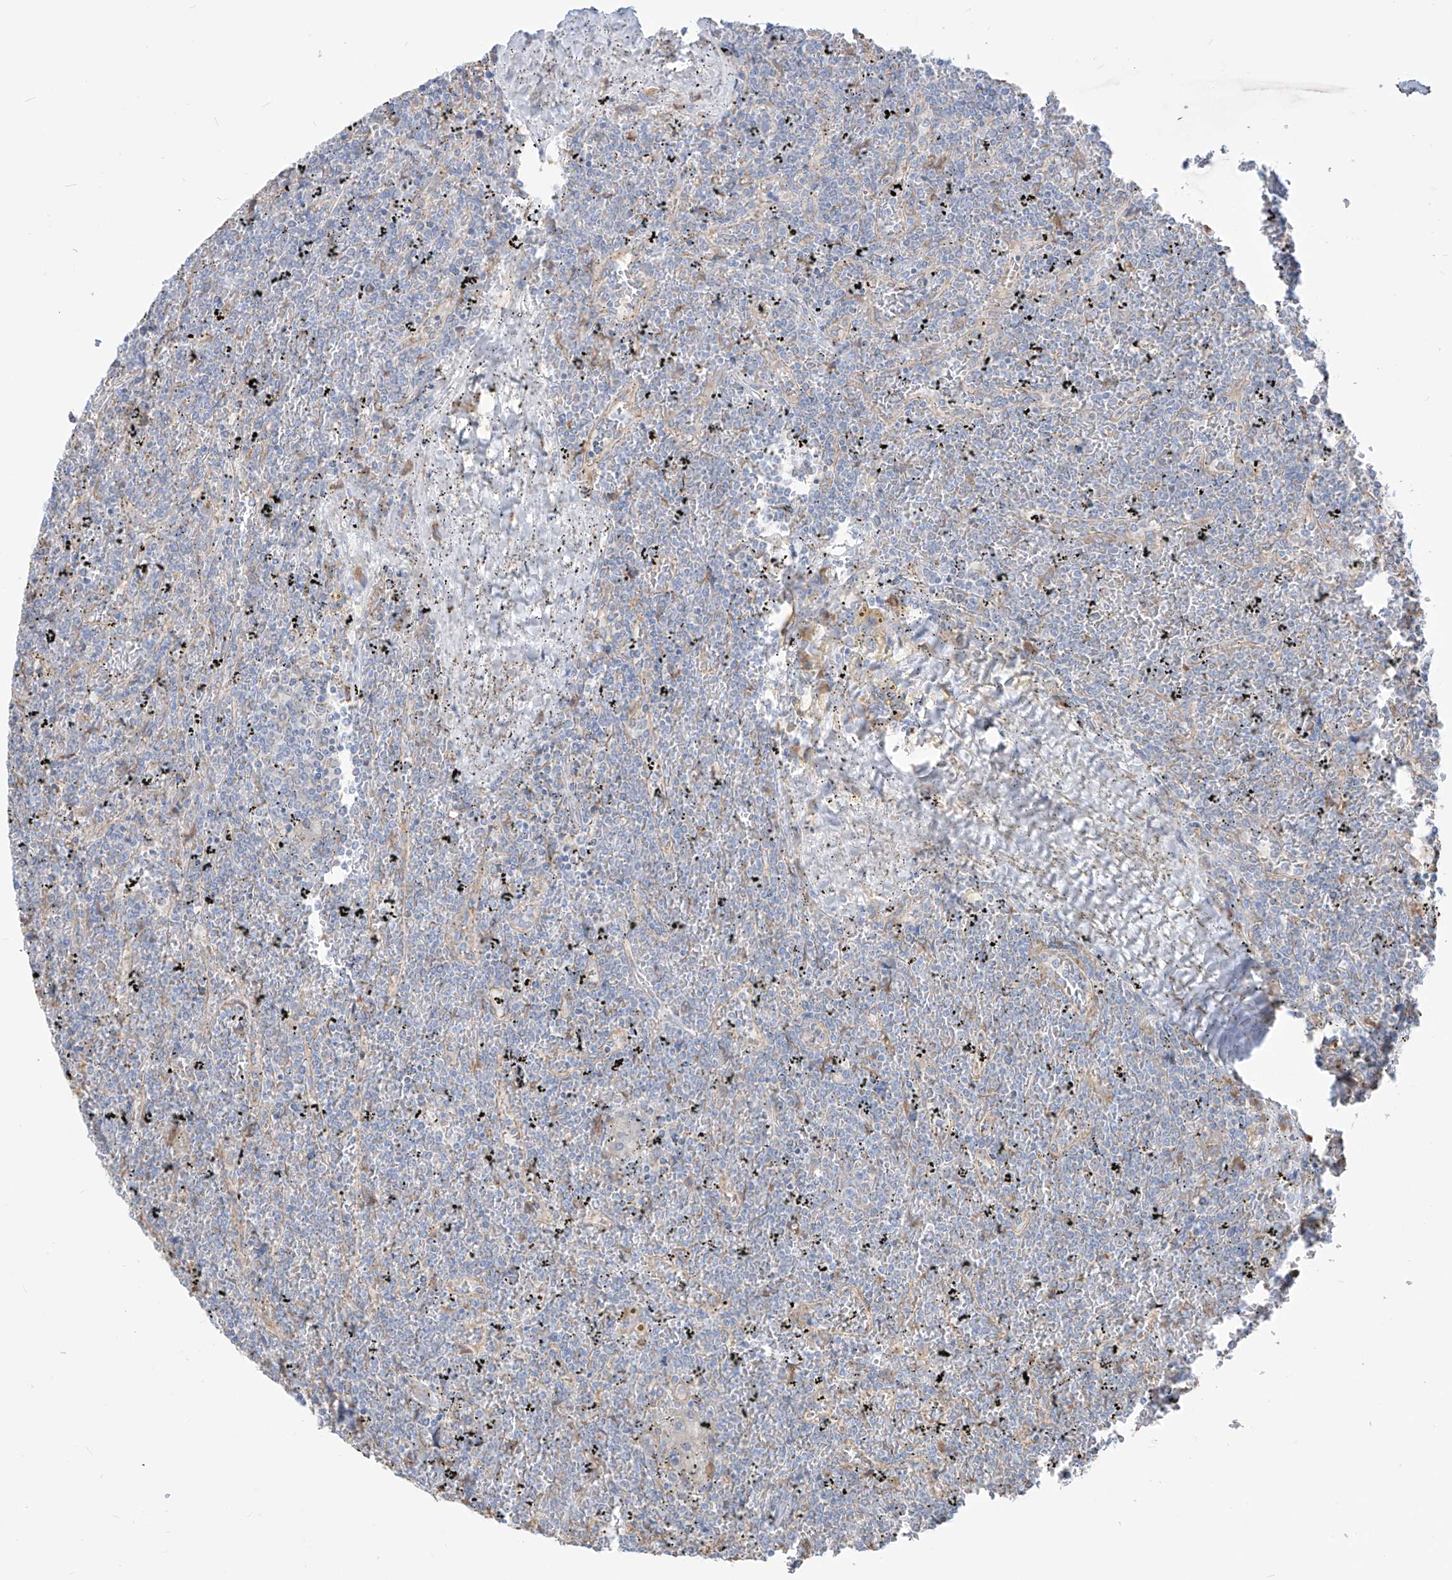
{"staining": {"intensity": "negative", "quantity": "none", "location": "none"}, "tissue": "lymphoma", "cell_type": "Tumor cells", "image_type": "cancer", "snomed": [{"axis": "morphology", "description": "Malignant lymphoma, non-Hodgkin's type, Low grade"}, {"axis": "topography", "description": "Spleen"}], "caption": "Immunohistochemistry histopathology image of neoplastic tissue: human lymphoma stained with DAB displays no significant protein staining in tumor cells.", "gene": "PDIA6", "patient": {"sex": "female", "age": 19}}